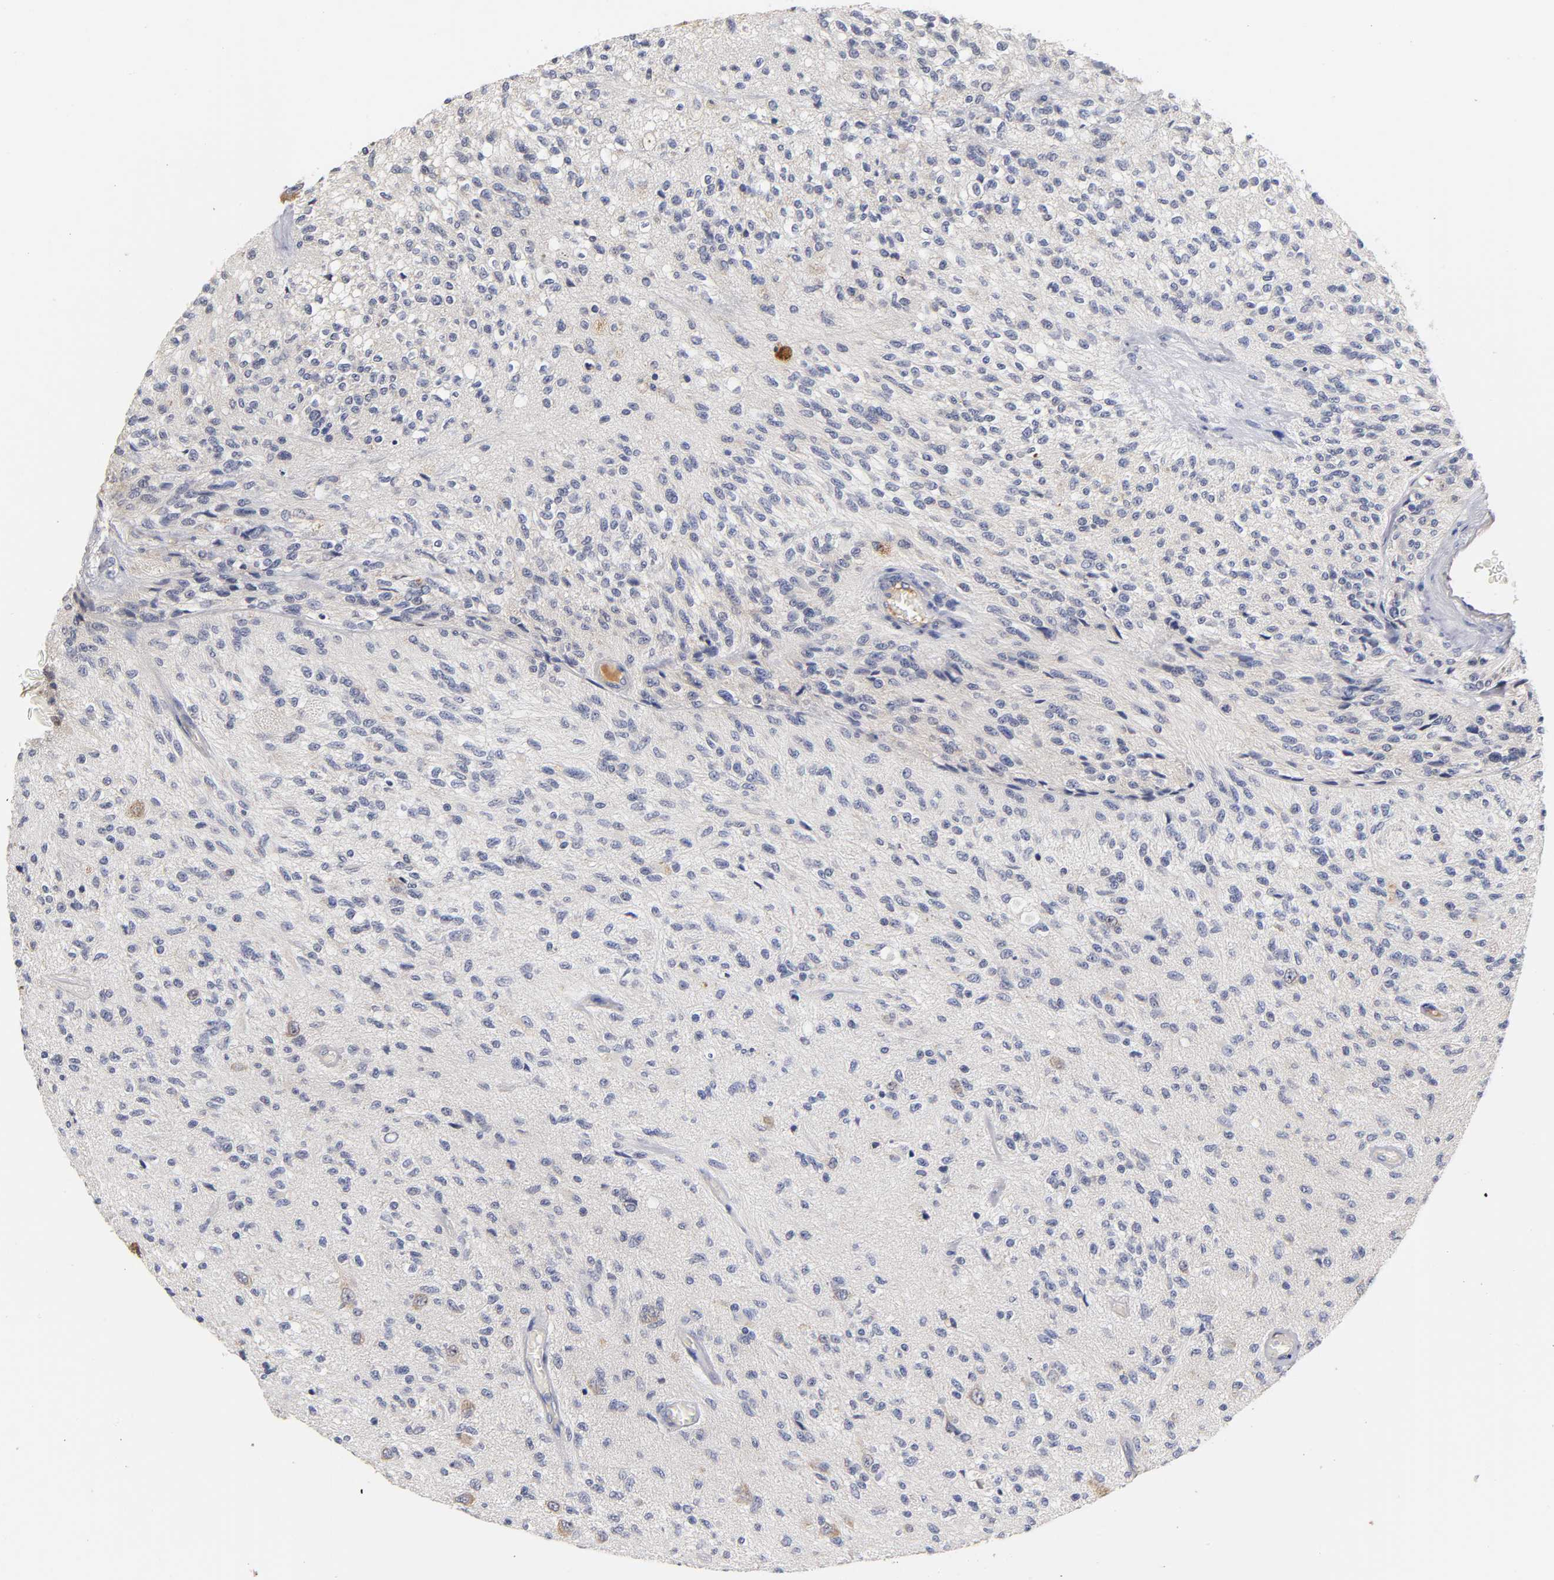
{"staining": {"intensity": "moderate", "quantity": "<25%", "location": "cytoplasmic/membranous"}, "tissue": "glioma", "cell_type": "Tumor cells", "image_type": "cancer", "snomed": [{"axis": "morphology", "description": "Normal tissue, NOS"}, {"axis": "morphology", "description": "Glioma, malignant, High grade"}, {"axis": "topography", "description": "Cerebral cortex"}], "caption": "Approximately <25% of tumor cells in malignant glioma (high-grade) show moderate cytoplasmic/membranous protein positivity as visualized by brown immunohistochemical staining.", "gene": "RPS29", "patient": {"sex": "male", "age": 77}}